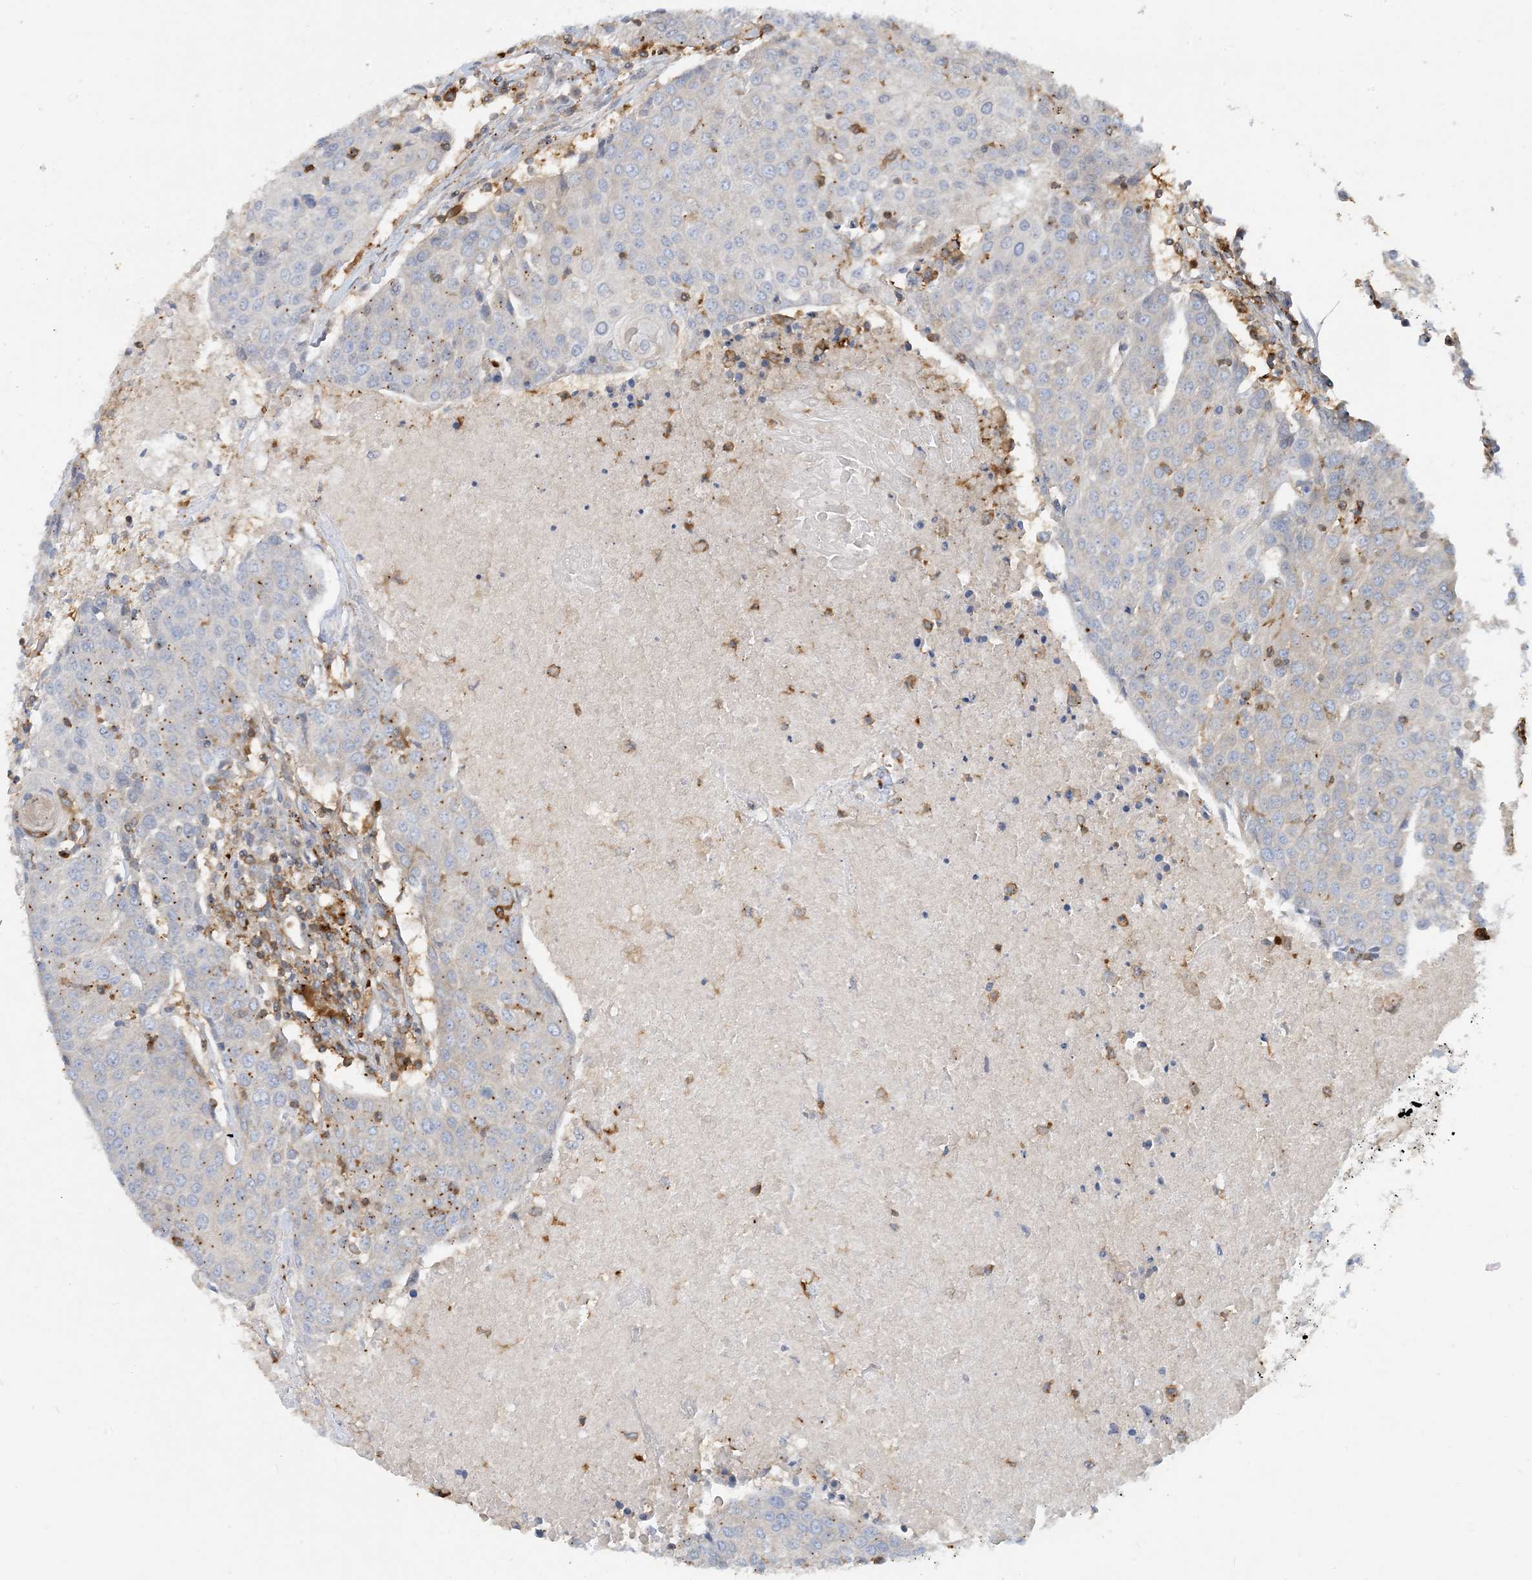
{"staining": {"intensity": "negative", "quantity": "none", "location": "none"}, "tissue": "urothelial cancer", "cell_type": "Tumor cells", "image_type": "cancer", "snomed": [{"axis": "morphology", "description": "Urothelial carcinoma, High grade"}, {"axis": "topography", "description": "Urinary bladder"}], "caption": "There is no significant staining in tumor cells of urothelial cancer.", "gene": "SFMBT2", "patient": {"sex": "female", "age": 85}}